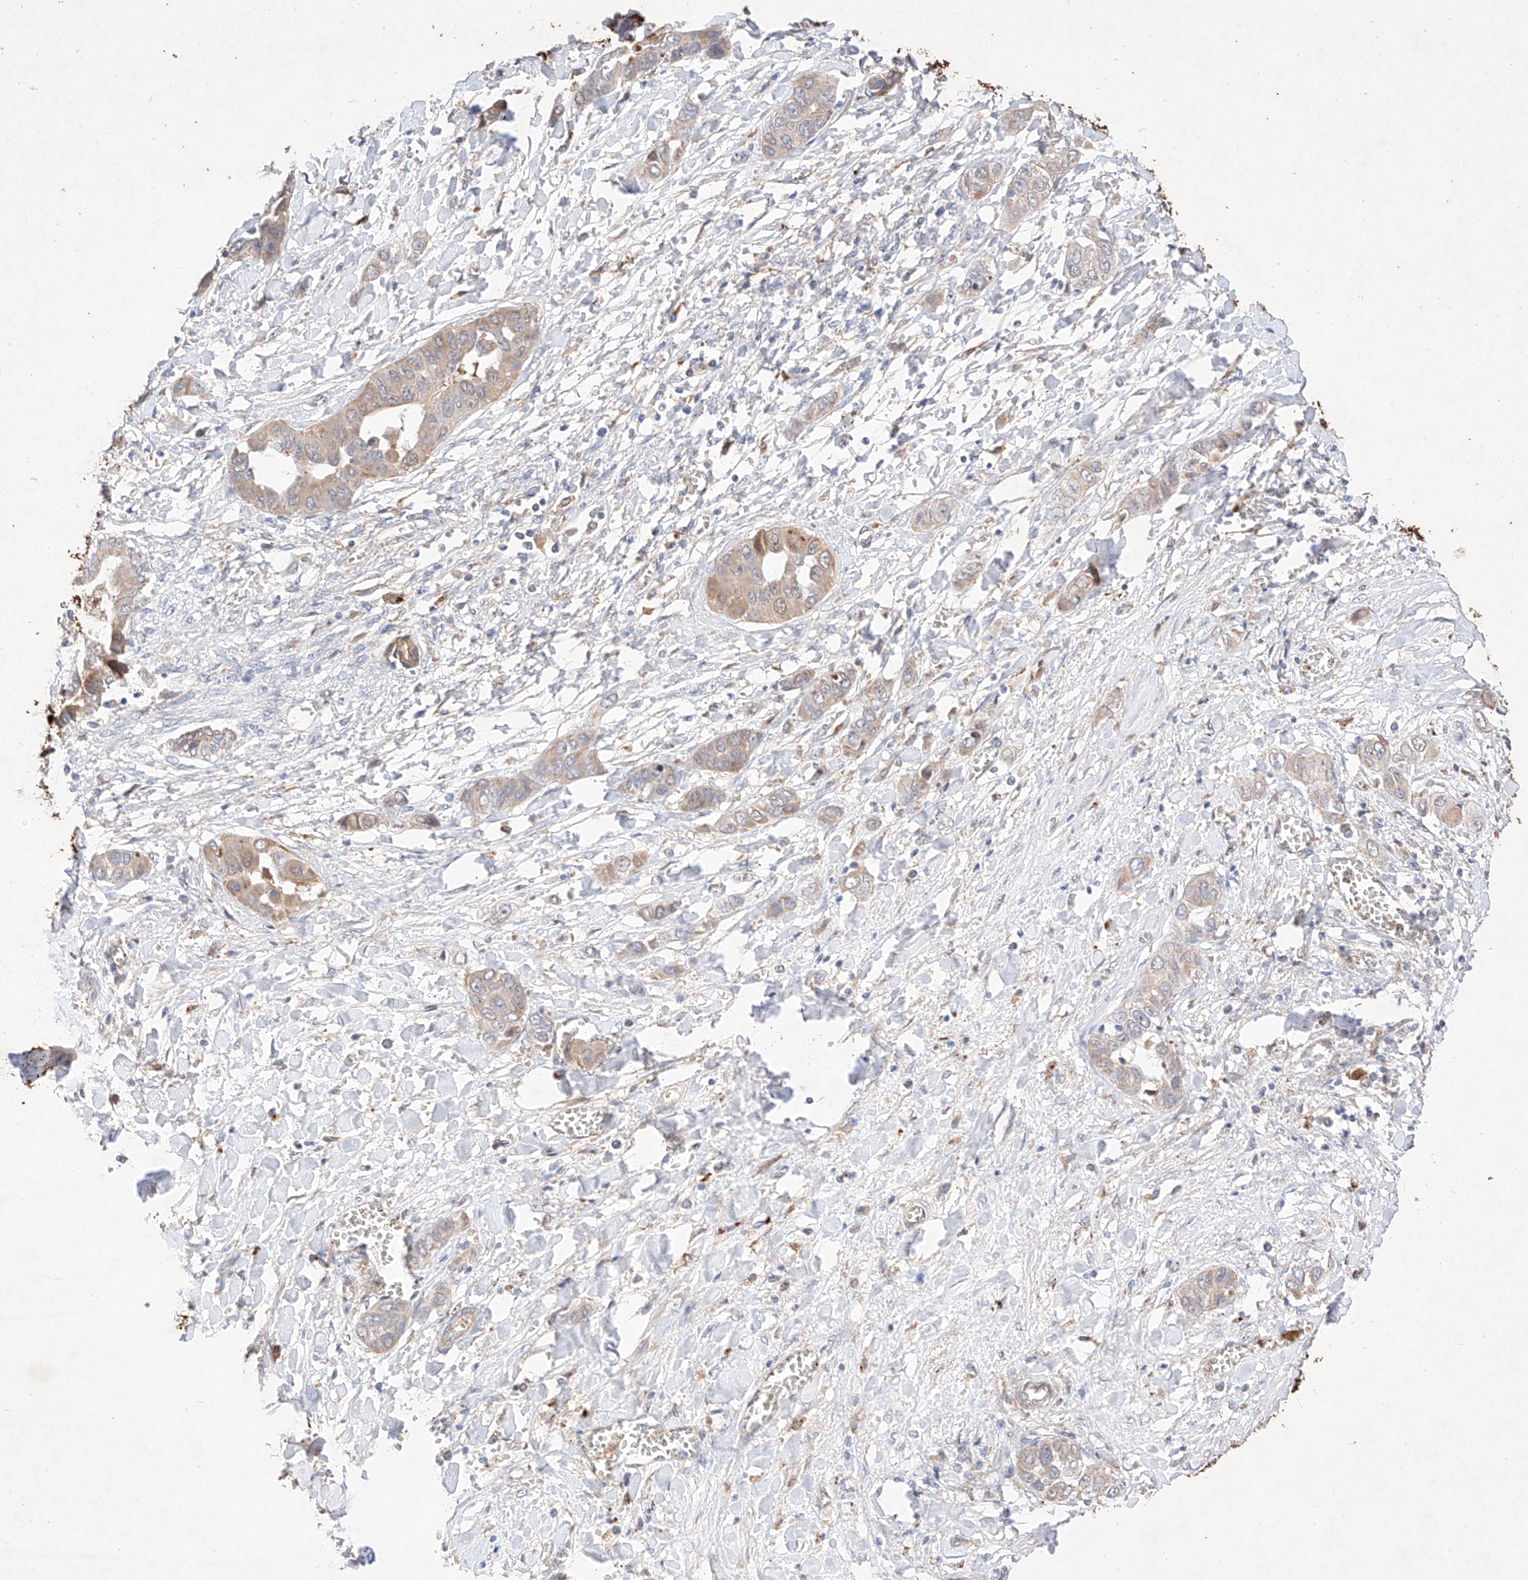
{"staining": {"intensity": "weak", "quantity": "25%-75%", "location": "cytoplasmic/membranous"}, "tissue": "liver cancer", "cell_type": "Tumor cells", "image_type": "cancer", "snomed": [{"axis": "morphology", "description": "Cholangiocarcinoma"}, {"axis": "topography", "description": "Liver"}], "caption": "This is a photomicrograph of immunohistochemistry (IHC) staining of cholangiocarcinoma (liver), which shows weak staining in the cytoplasmic/membranous of tumor cells.", "gene": "C6orf62", "patient": {"sex": "female", "age": 52}}